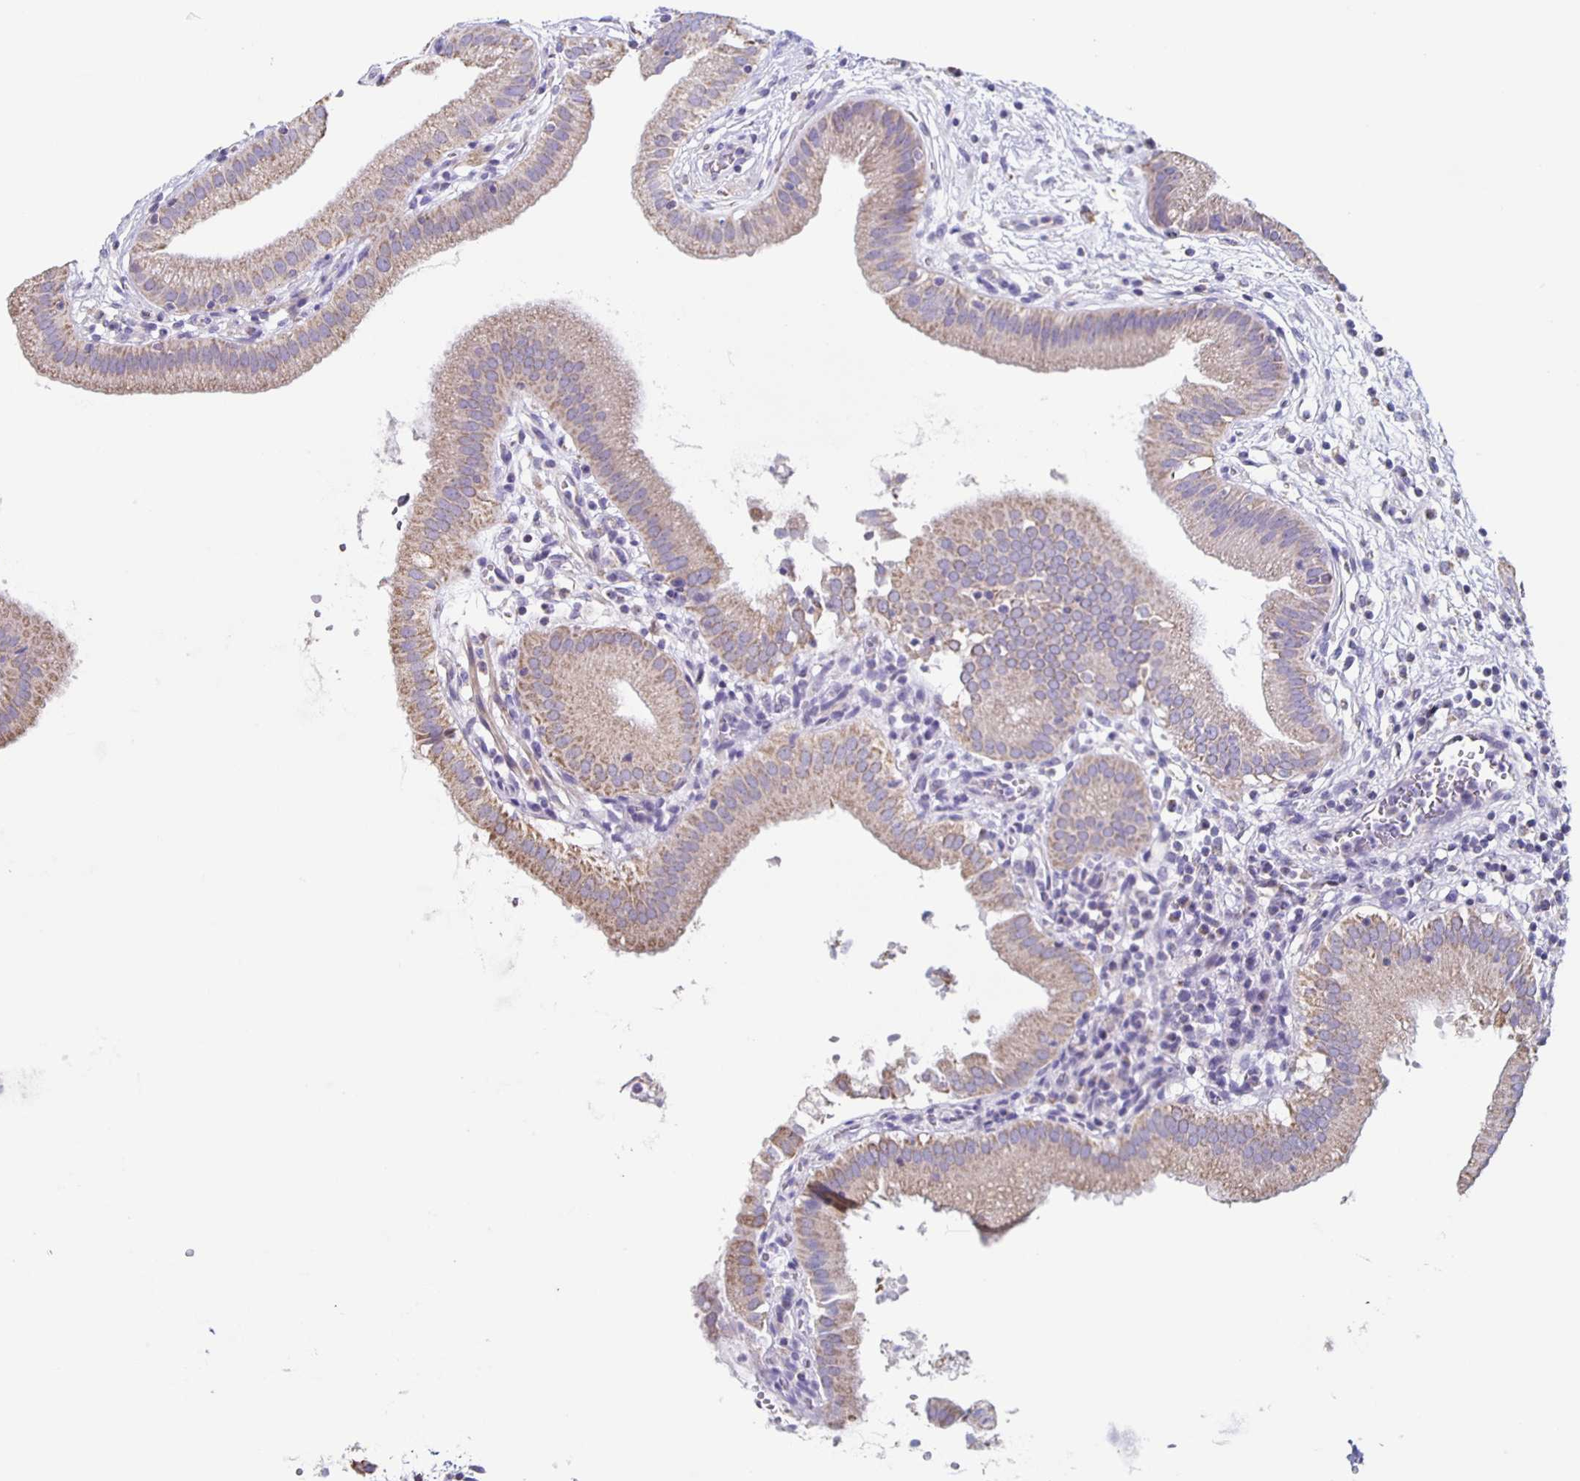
{"staining": {"intensity": "weak", "quantity": "25%-75%", "location": "cytoplasmic/membranous"}, "tissue": "gallbladder", "cell_type": "Glandular cells", "image_type": "normal", "snomed": [{"axis": "morphology", "description": "Normal tissue, NOS"}, {"axis": "topography", "description": "Gallbladder"}], "caption": "Protein staining reveals weak cytoplasmic/membranous staining in about 25%-75% of glandular cells in benign gallbladder.", "gene": "TPPP", "patient": {"sex": "female", "age": 65}}